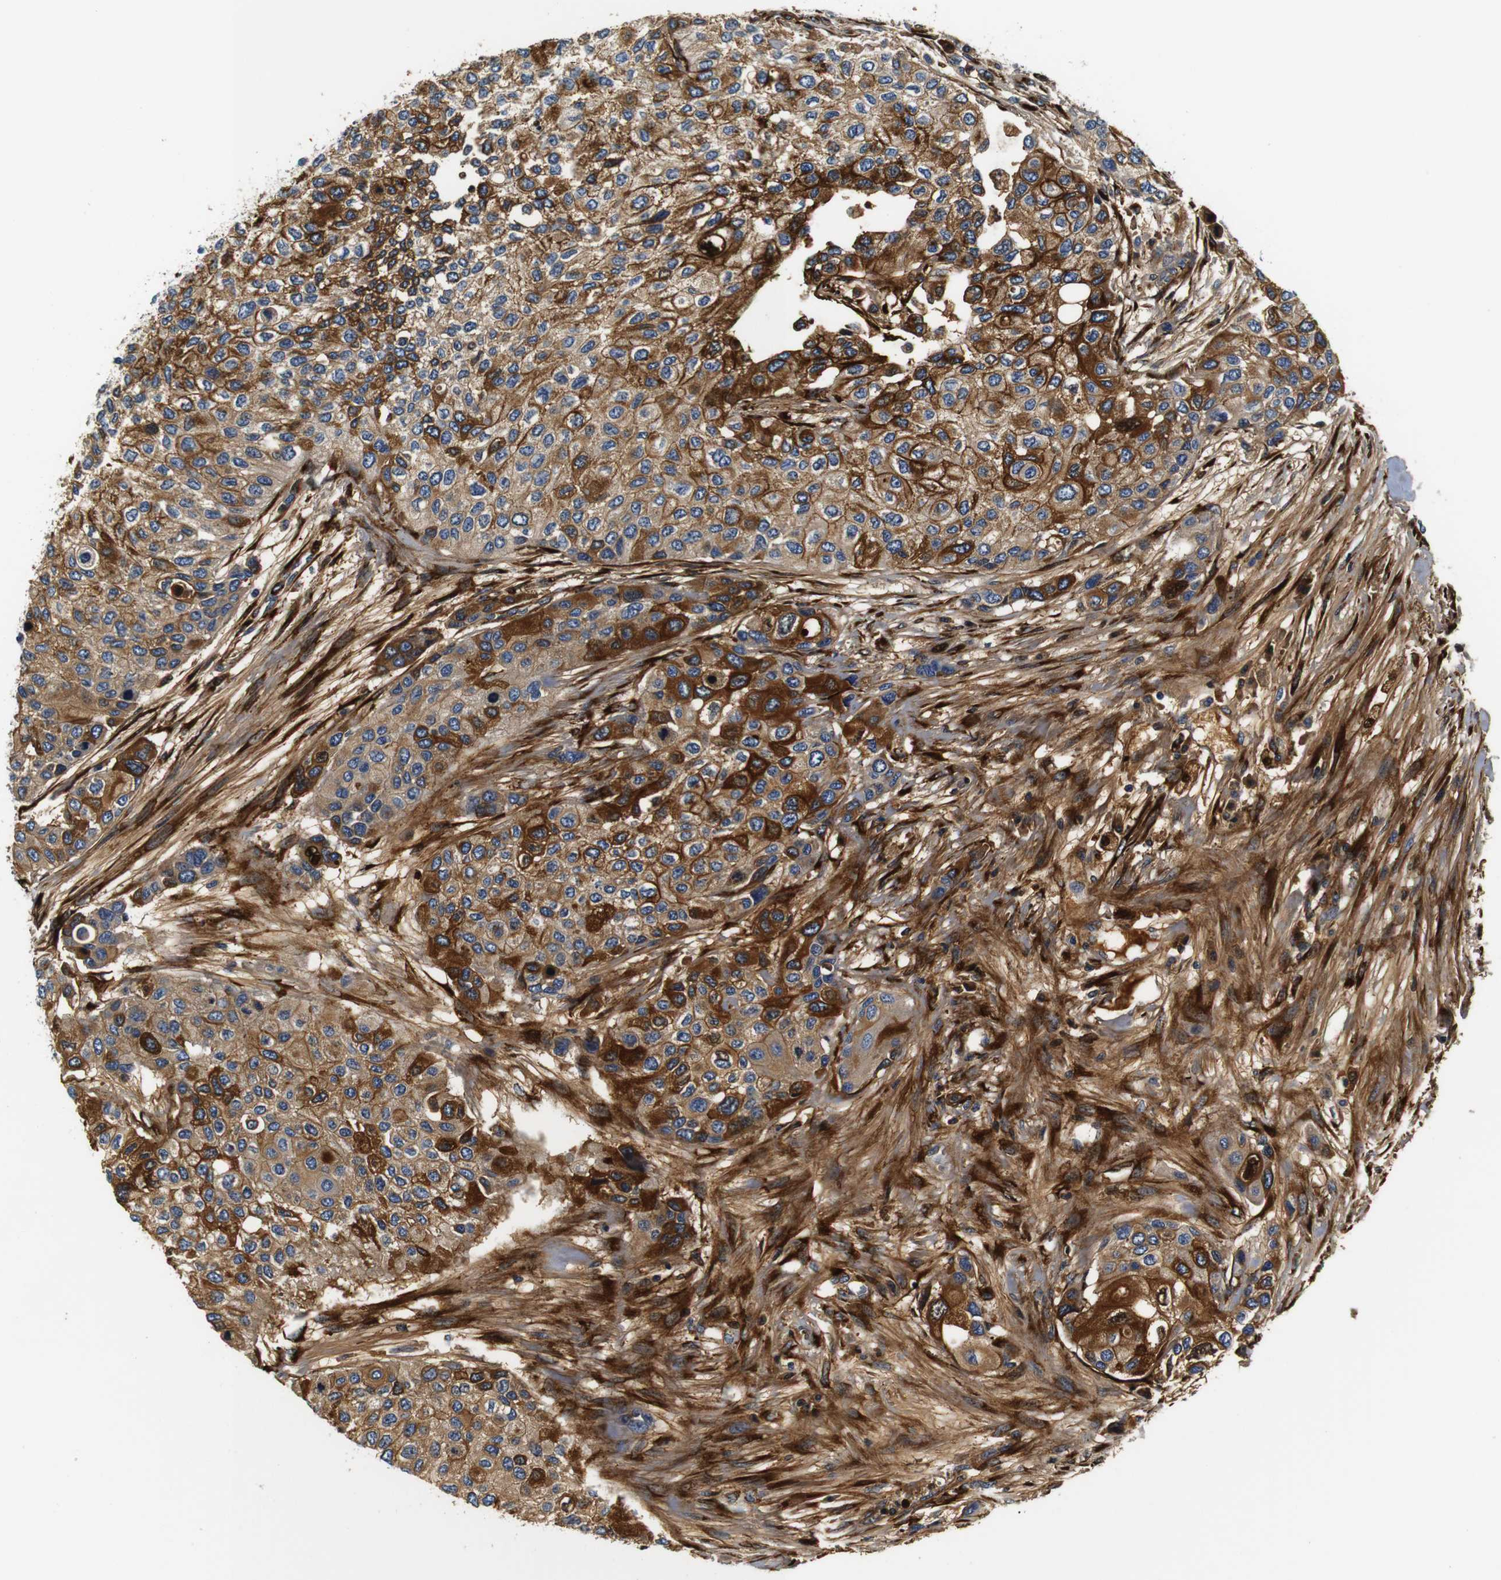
{"staining": {"intensity": "moderate", "quantity": ">75%", "location": "cytoplasmic/membranous"}, "tissue": "urothelial cancer", "cell_type": "Tumor cells", "image_type": "cancer", "snomed": [{"axis": "morphology", "description": "Urothelial carcinoma, High grade"}, {"axis": "topography", "description": "Urinary bladder"}], "caption": "Moderate cytoplasmic/membranous expression for a protein is appreciated in about >75% of tumor cells of urothelial carcinoma (high-grade) using immunohistochemistry.", "gene": "COL1A1", "patient": {"sex": "female", "age": 56}}